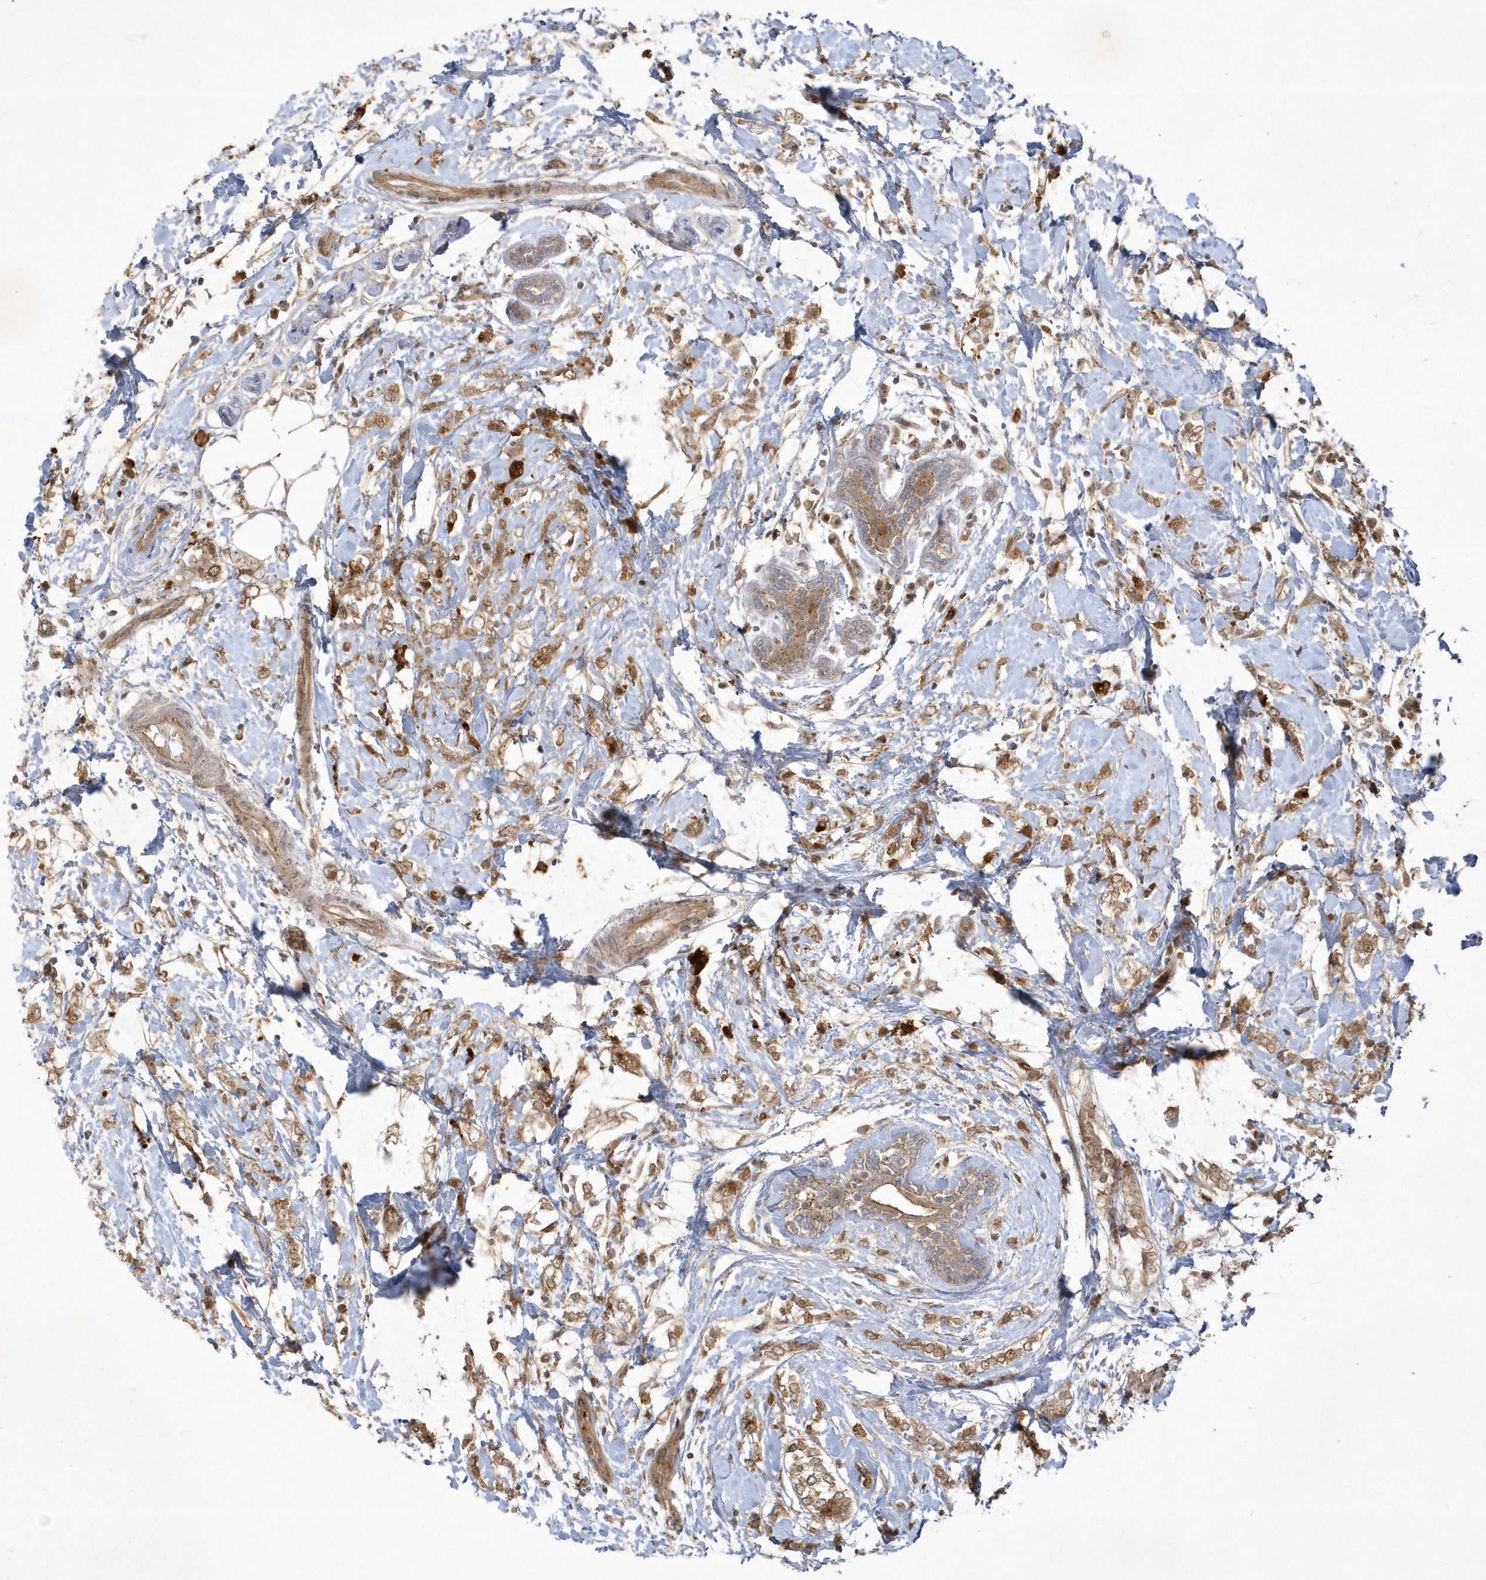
{"staining": {"intensity": "moderate", "quantity": ">75%", "location": "cytoplasmic/membranous,nuclear"}, "tissue": "breast cancer", "cell_type": "Tumor cells", "image_type": "cancer", "snomed": [{"axis": "morphology", "description": "Normal tissue, NOS"}, {"axis": "morphology", "description": "Lobular carcinoma"}, {"axis": "topography", "description": "Breast"}], "caption": "Immunohistochemical staining of breast lobular carcinoma reveals medium levels of moderate cytoplasmic/membranous and nuclear protein expression in approximately >75% of tumor cells.", "gene": "NAF1", "patient": {"sex": "female", "age": 47}}